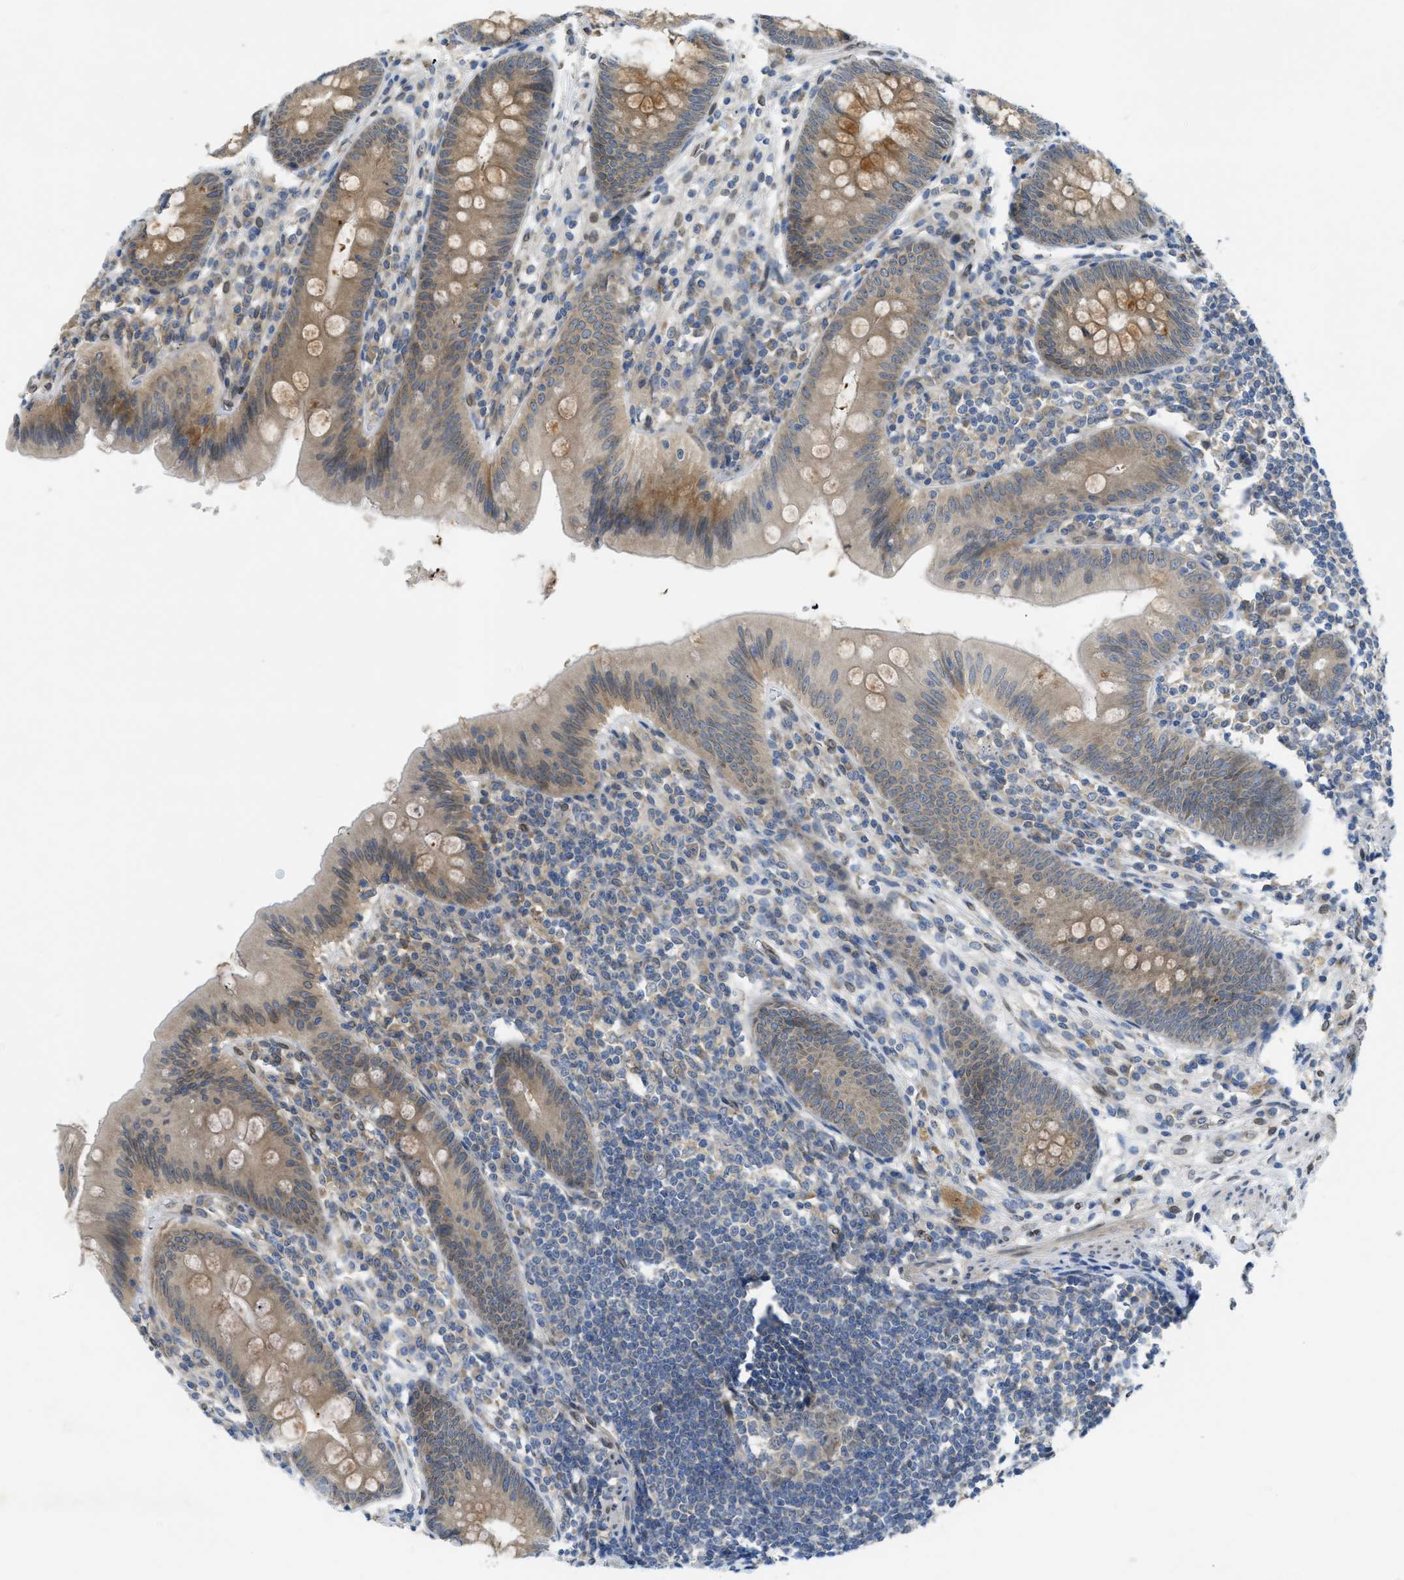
{"staining": {"intensity": "moderate", "quantity": ">75%", "location": "cytoplasmic/membranous"}, "tissue": "appendix", "cell_type": "Glandular cells", "image_type": "normal", "snomed": [{"axis": "morphology", "description": "Normal tissue, NOS"}, {"axis": "topography", "description": "Appendix"}], "caption": "Human appendix stained for a protein (brown) demonstrates moderate cytoplasmic/membranous positive positivity in approximately >75% of glandular cells.", "gene": "EIF2AK3", "patient": {"sex": "male", "age": 56}}